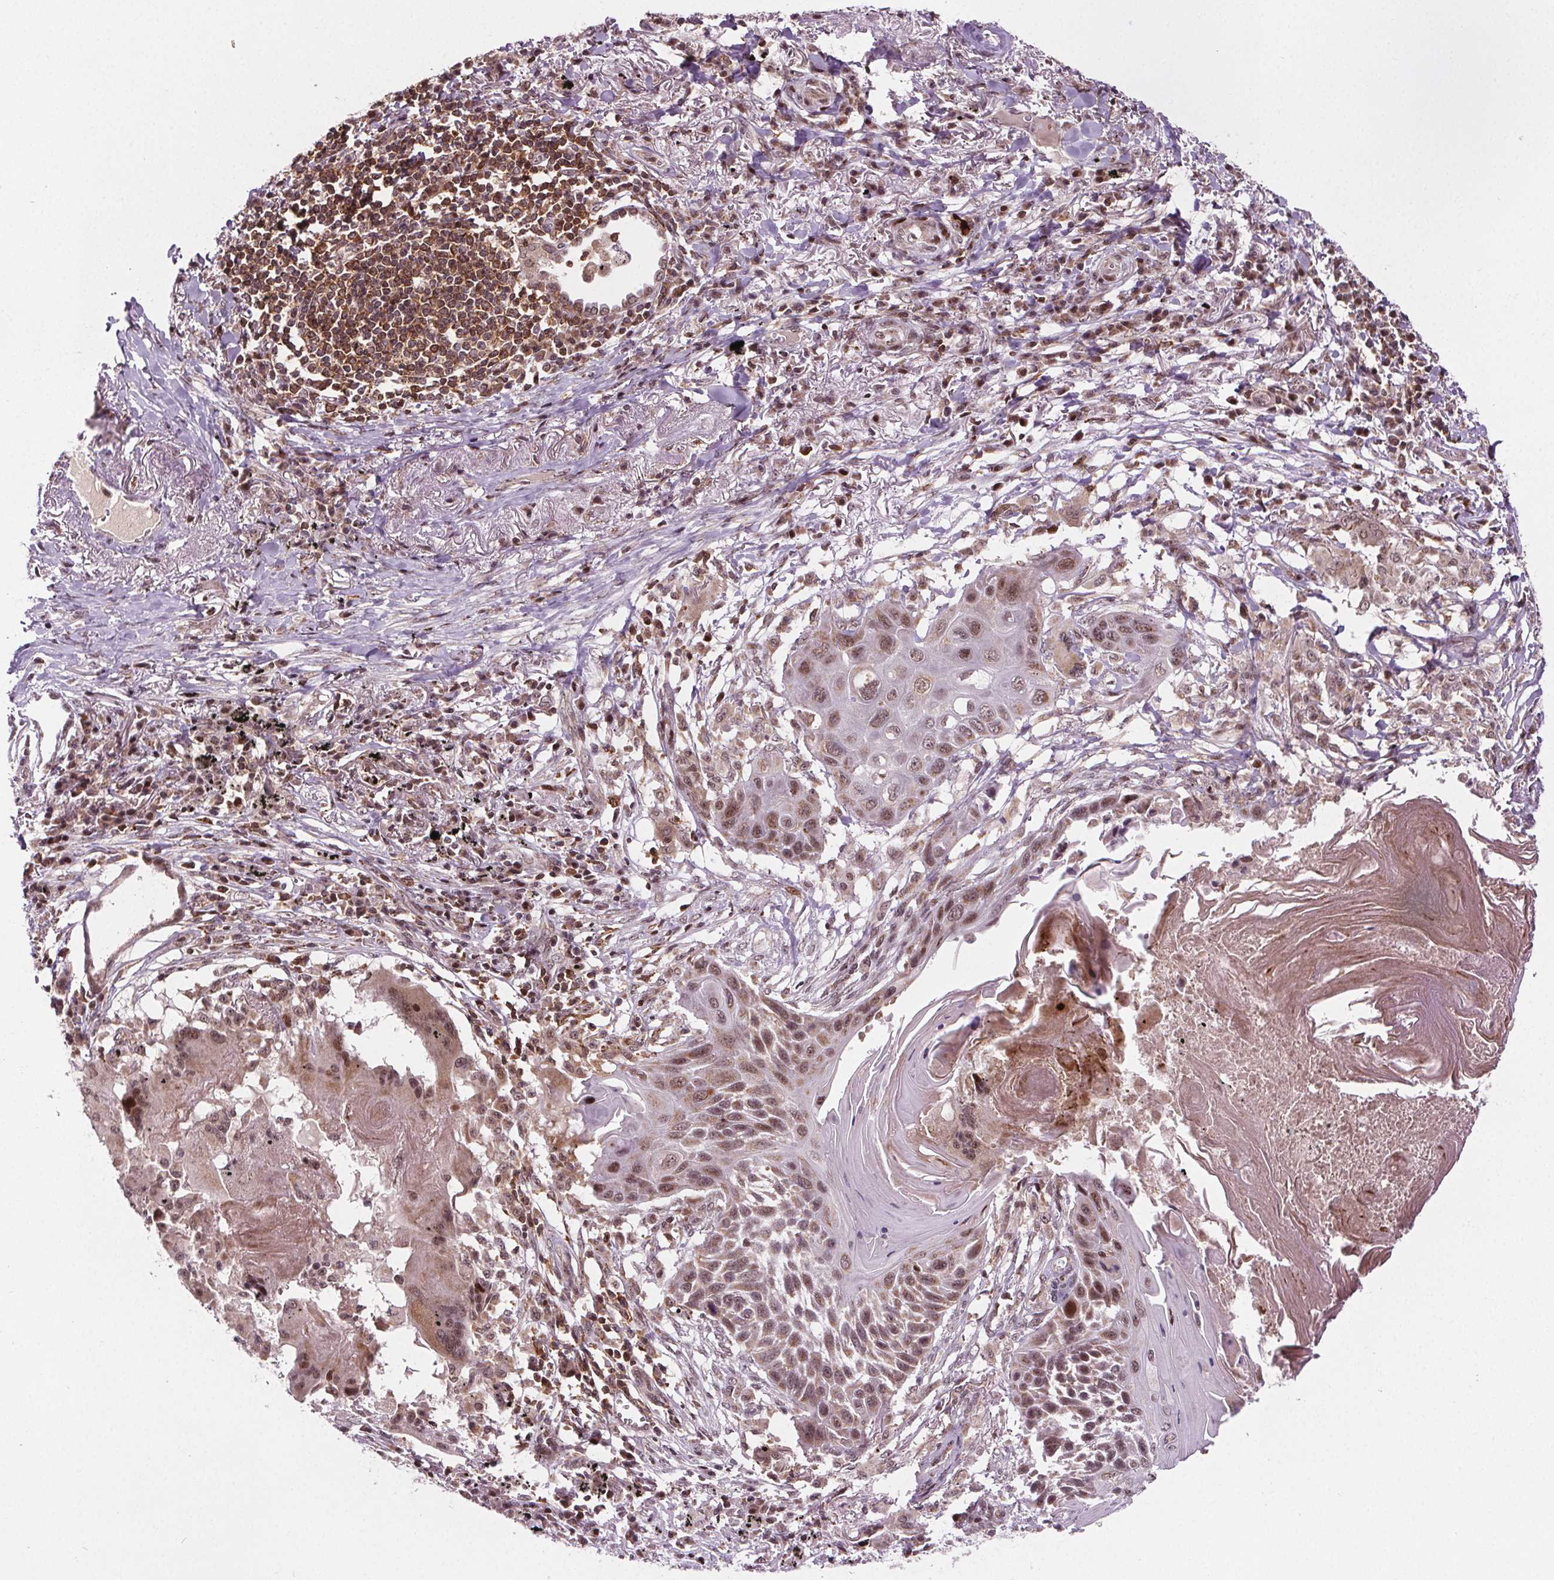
{"staining": {"intensity": "weak", "quantity": "25%-75%", "location": "nuclear"}, "tissue": "lung cancer", "cell_type": "Tumor cells", "image_type": "cancer", "snomed": [{"axis": "morphology", "description": "Squamous cell carcinoma, NOS"}, {"axis": "topography", "description": "Lung"}], "caption": "Immunohistochemistry micrograph of neoplastic tissue: lung squamous cell carcinoma stained using immunohistochemistry displays low levels of weak protein expression localized specifically in the nuclear of tumor cells, appearing as a nuclear brown color.", "gene": "SNRNP35", "patient": {"sex": "male", "age": 78}}